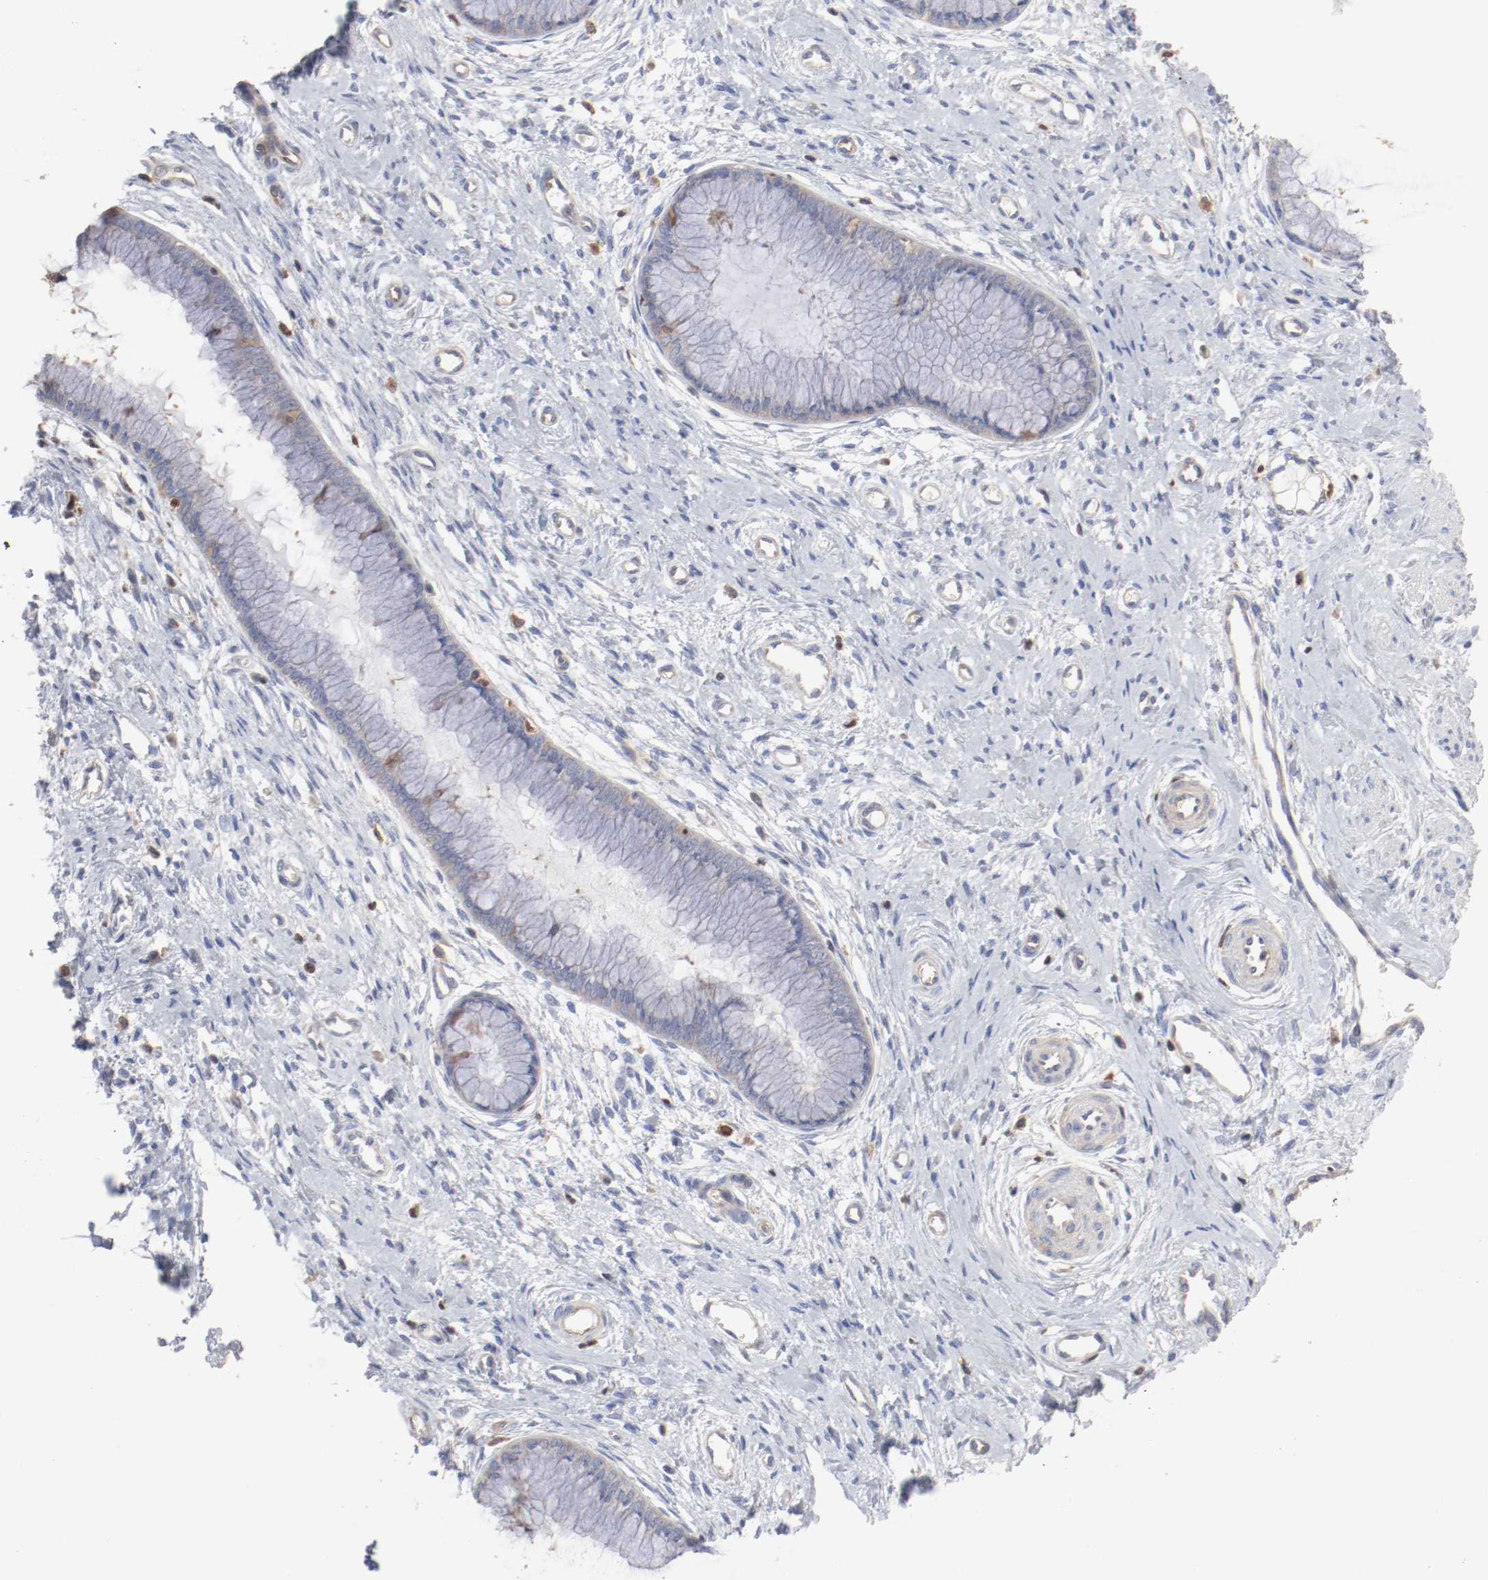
{"staining": {"intensity": "negative", "quantity": "none", "location": "none"}, "tissue": "cervix", "cell_type": "Glandular cells", "image_type": "normal", "snomed": [{"axis": "morphology", "description": "Normal tissue, NOS"}, {"axis": "topography", "description": "Cervix"}], "caption": "Protein analysis of normal cervix displays no significant staining in glandular cells. The staining was performed using DAB to visualize the protein expression in brown, while the nuclei were stained in blue with hematoxylin (Magnification: 20x).", "gene": "ARHGEF6", "patient": {"sex": "female", "age": 55}}